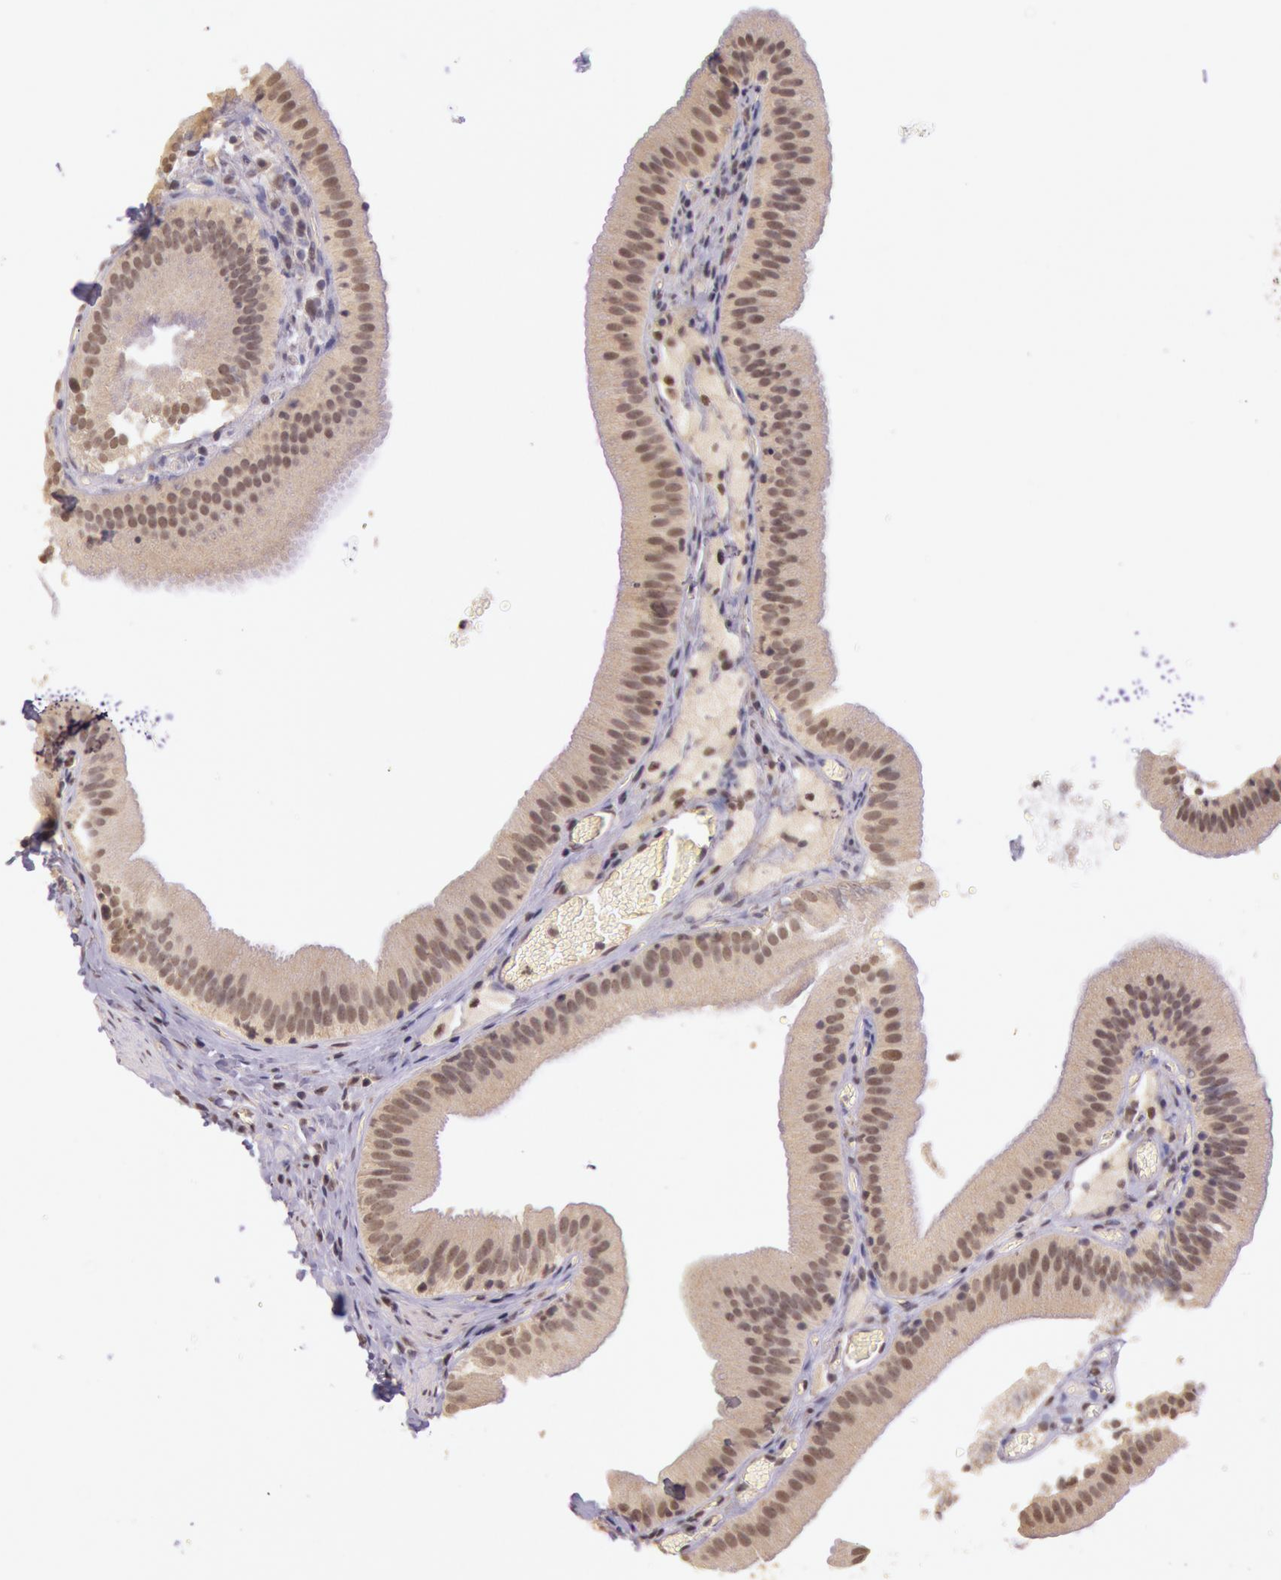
{"staining": {"intensity": "moderate", "quantity": "25%-75%", "location": "cytoplasmic/membranous,nuclear"}, "tissue": "gallbladder", "cell_type": "Glandular cells", "image_type": "normal", "snomed": [{"axis": "morphology", "description": "Normal tissue, NOS"}, {"axis": "topography", "description": "Gallbladder"}], "caption": "Normal gallbladder displays moderate cytoplasmic/membranous,nuclear positivity in approximately 25%-75% of glandular cells, visualized by immunohistochemistry. (DAB = brown stain, brightfield microscopy at high magnification).", "gene": "RTL10", "patient": {"sex": "female", "age": 24}}